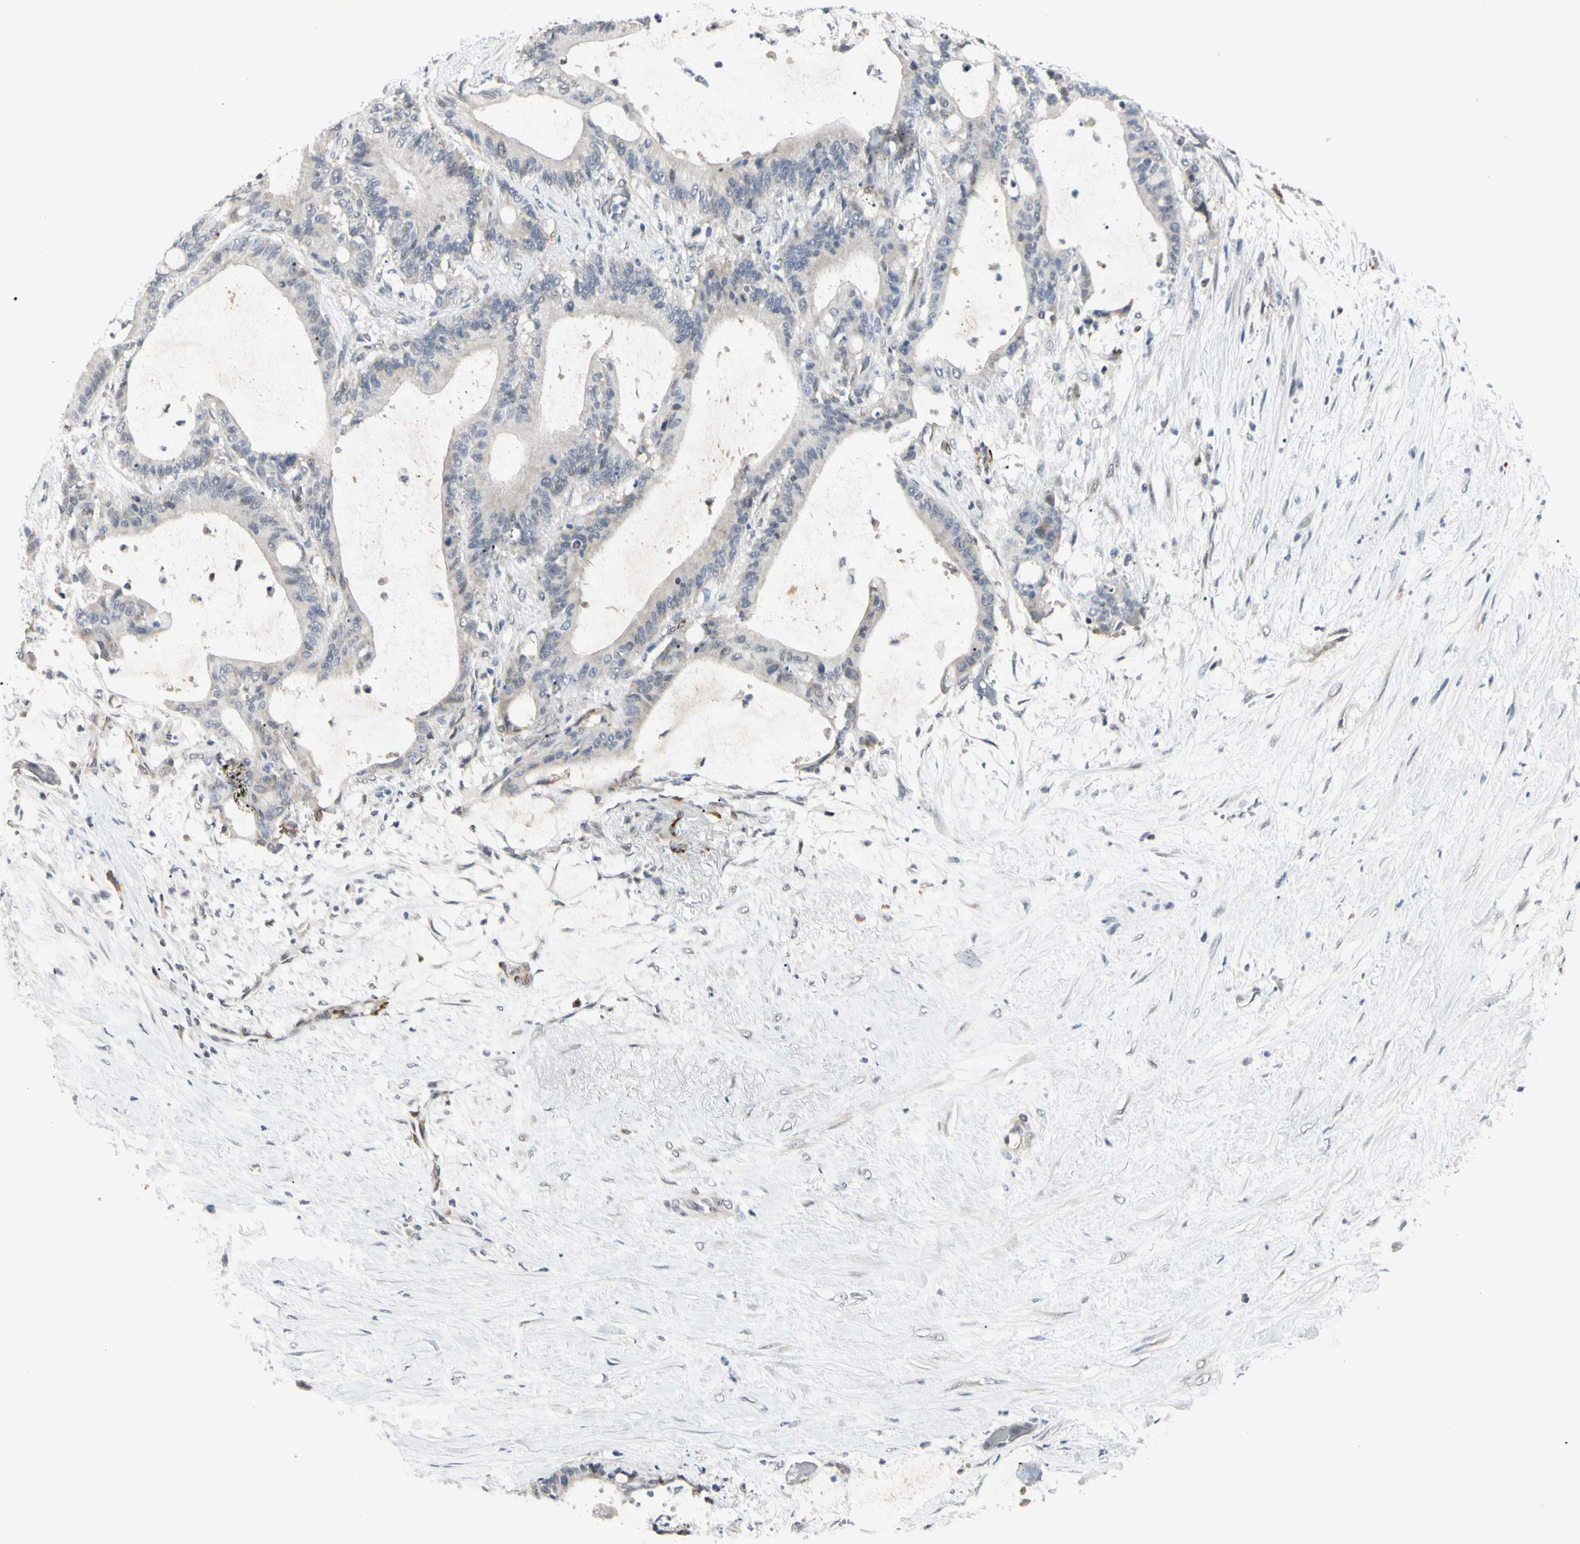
{"staining": {"intensity": "negative", "quantity": "none", "location": "none"}, "tissue": "liver cancer", "cell_type": "Tumor cells", "image_type": "cancer", "snomed": [{"axis": "morphology", "description": "Cholangiocarcinoma"}, {"axis": "topography", "description": "Liver"}], "caption": "This is an immunohistochemistry image of human liver cancer (cholangiocarcinoma). There is no staining in tumor cells.", "gene": "GREM1", "patient": {"sex": "female", "age": 73}}